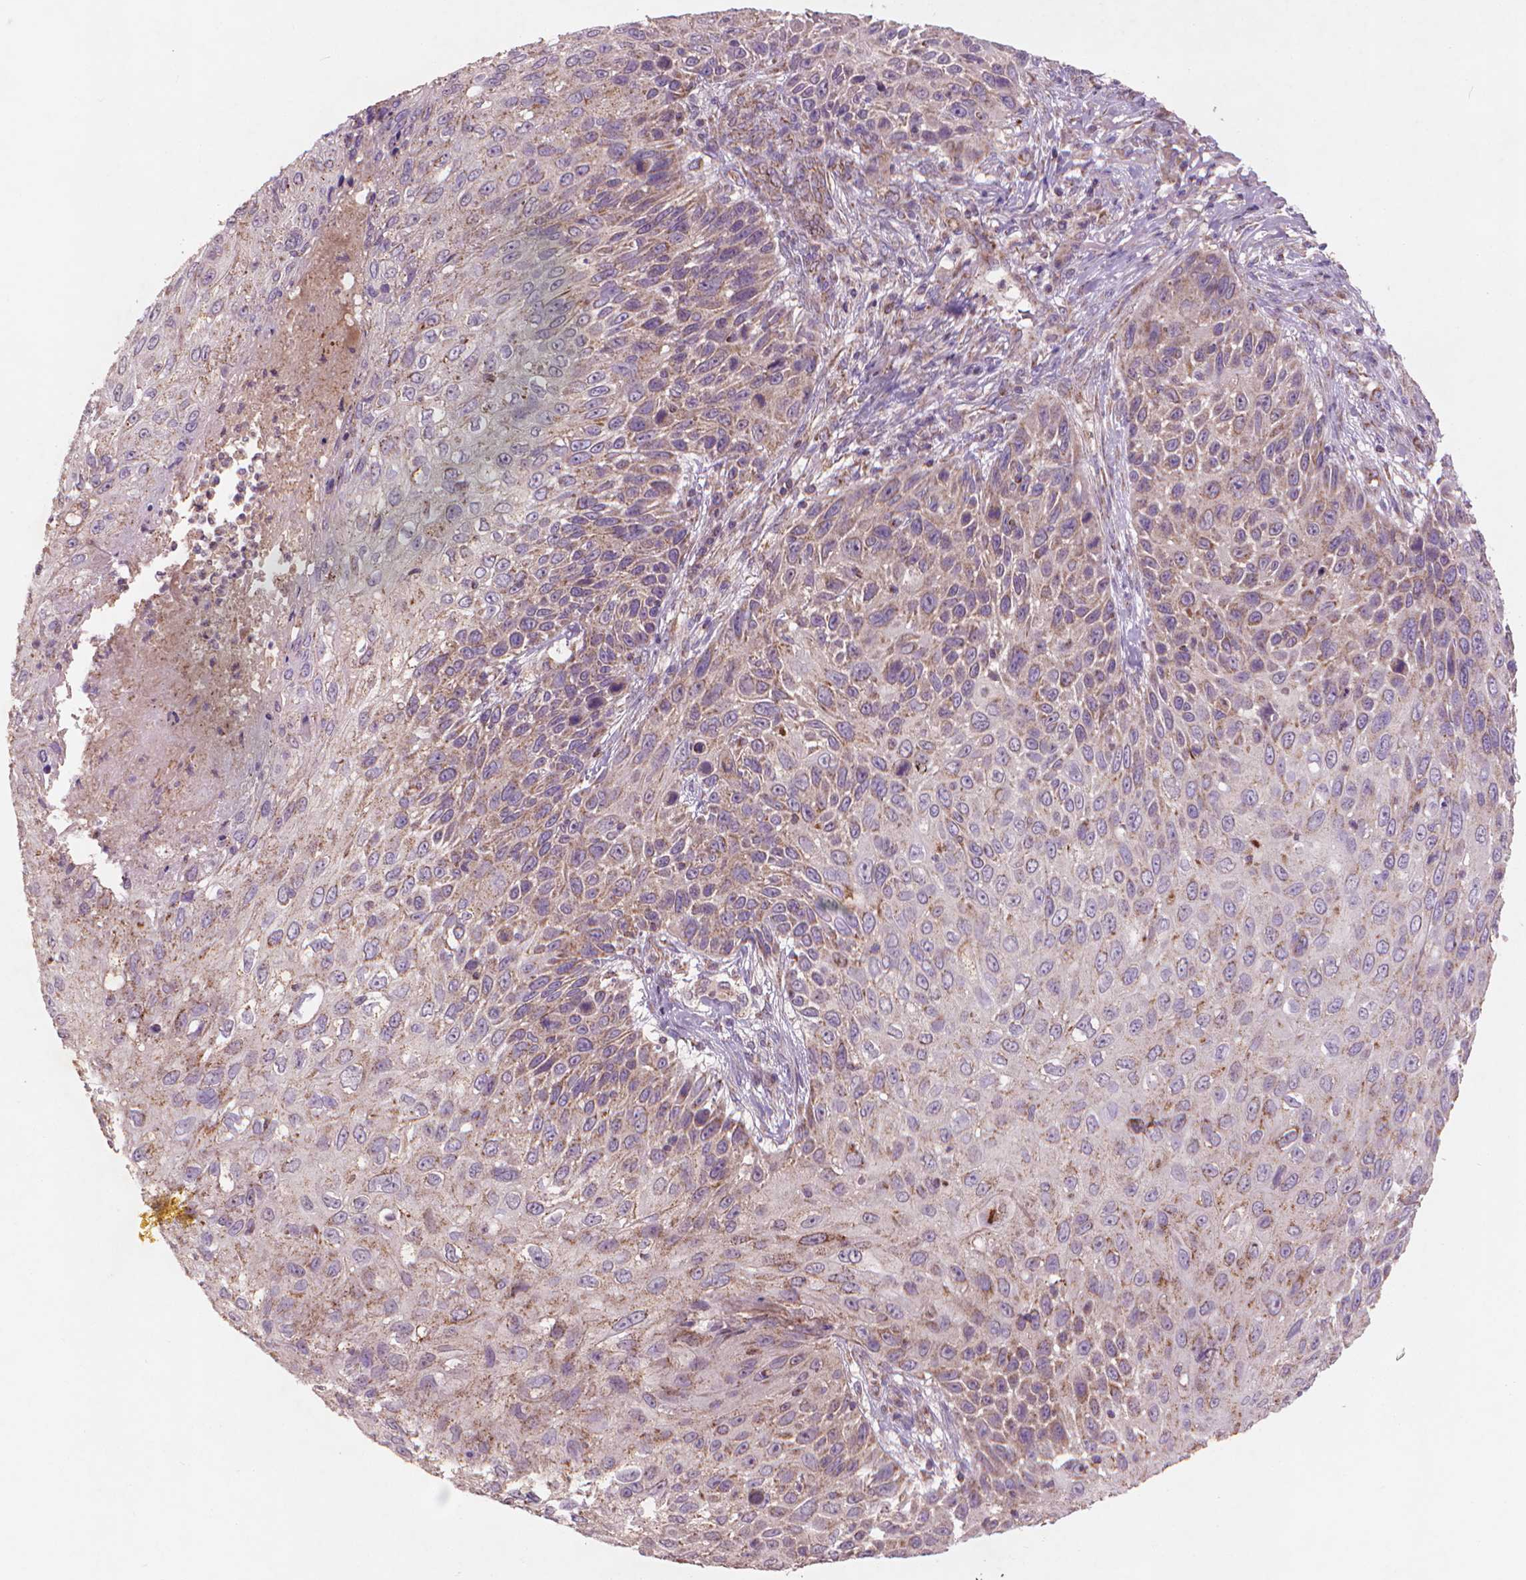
{"staining": {"intensity": "weak", "quantity": "25%-75%", "location": "cytoplasmic/membranous"}, "tissue": "skin cancer", "cell_type": "Tumor cells", "image_type": "cancer", "snomed": [{"axis": "morphology", "description": "Squamous cell carcinoma, NOS"}, {"axis": "topography", "description": "Skin"}], "caption": "Skin cancer stained with immunohistochemistry exhibits weak cytoplasmic/membranous positivity in about 25%-75% of tumor cells. (brown staining indicates protein expression, while blue staining denotes nuclei).", "gene": "NLRX1", "patient": {"sex": "male", "age": 92}}